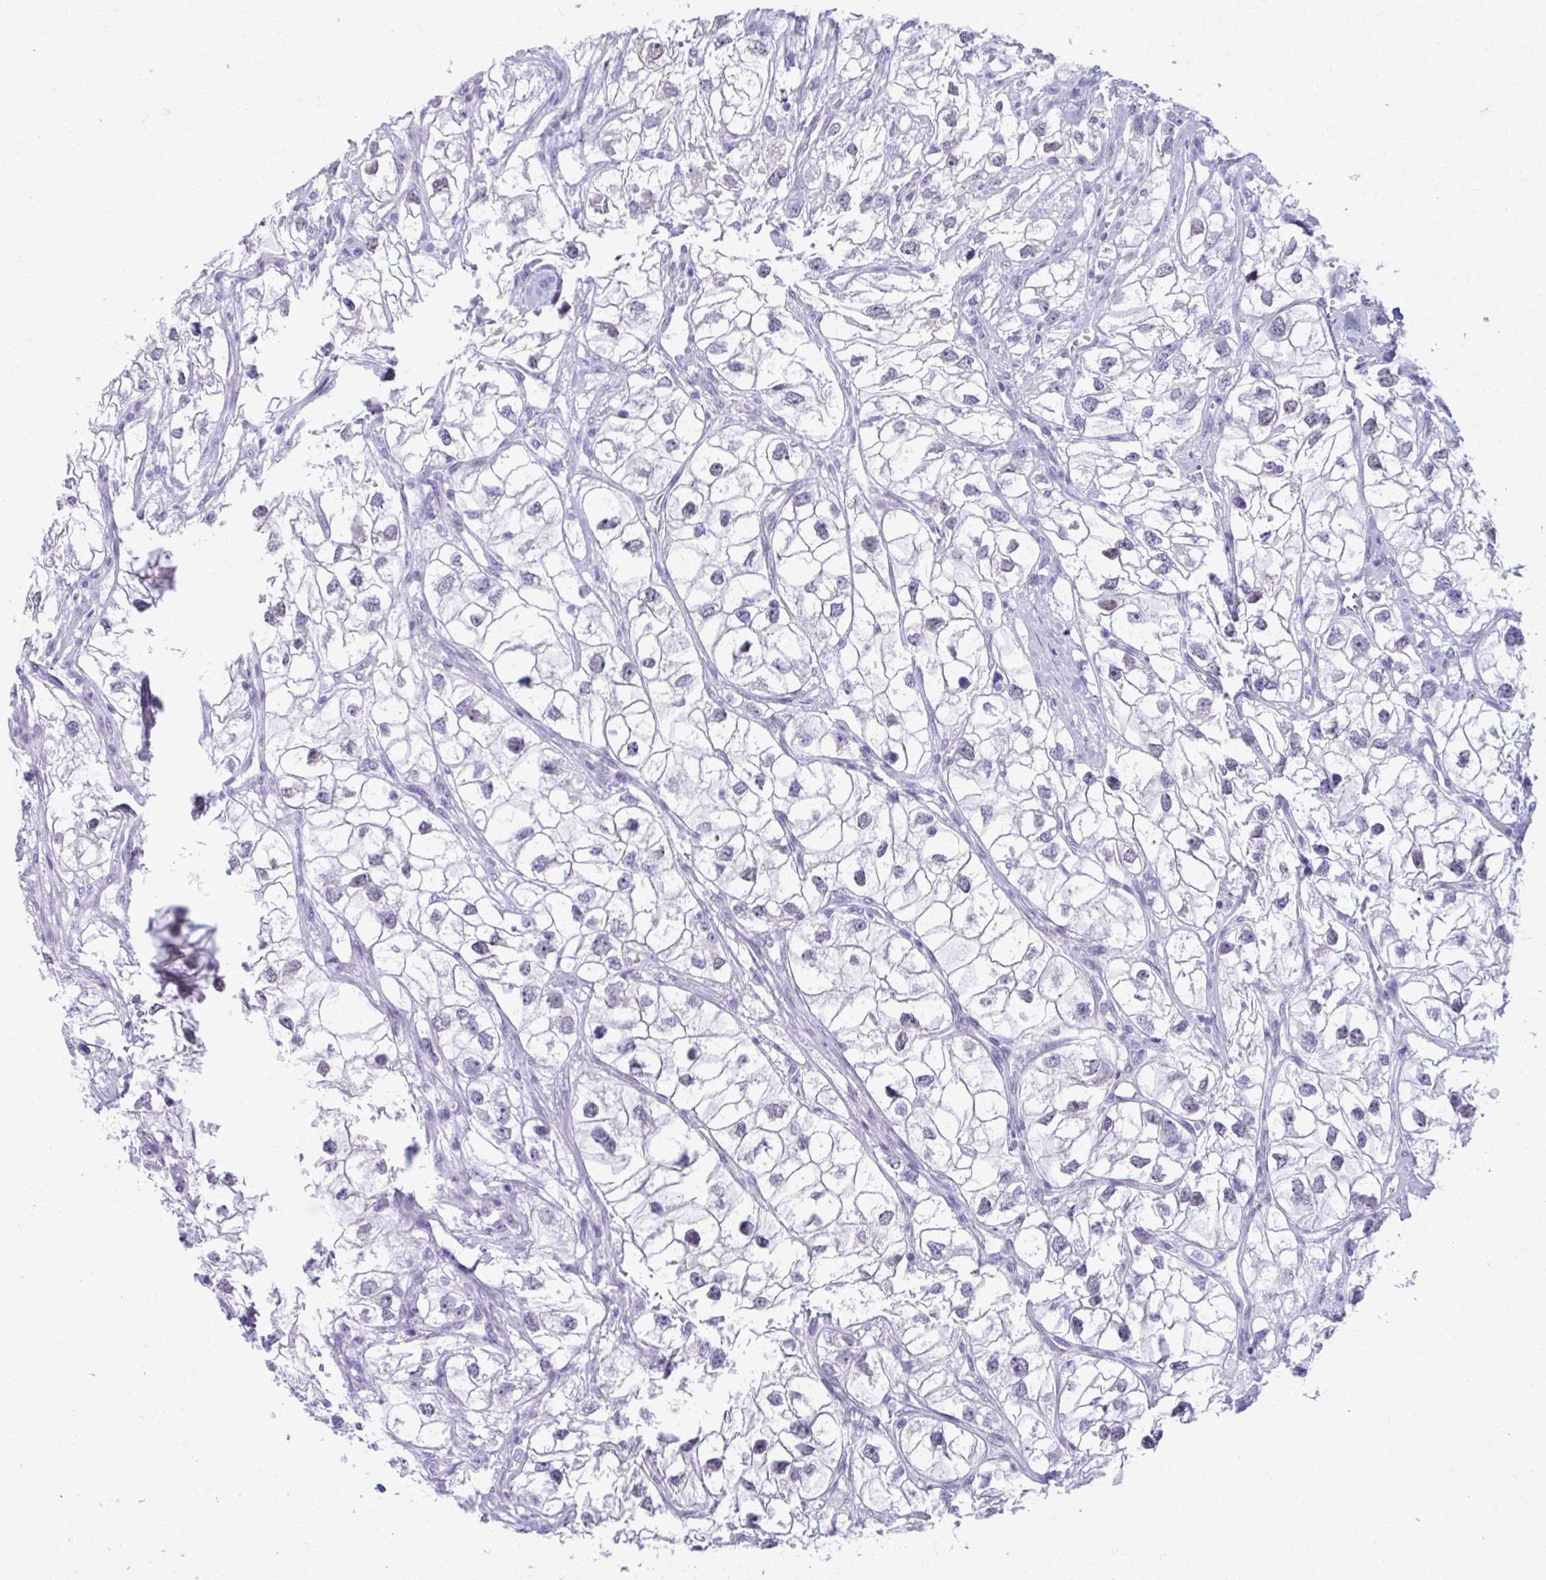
{"staining": {"intensity": "weak", "quantity": "<25%", "location": "nuclear"}, "tissue": "renal cancer", "cell_type": "Tumor cells", "image_type": "cancer", "snomed": [{"axis": "morphology", "description": "Adenocarcinoma, NOS"}, {"axis": "topography", "description": "Kidney"}], "caption": "This histopathology image is of adenocarcinoma (renal) stained with IHC to label a protein in brown with the nuclei are counter-stained blue. There is no expression in tumor cells.", "gene": "SCLY", "patient": {"sex": "male", "age": 59}}